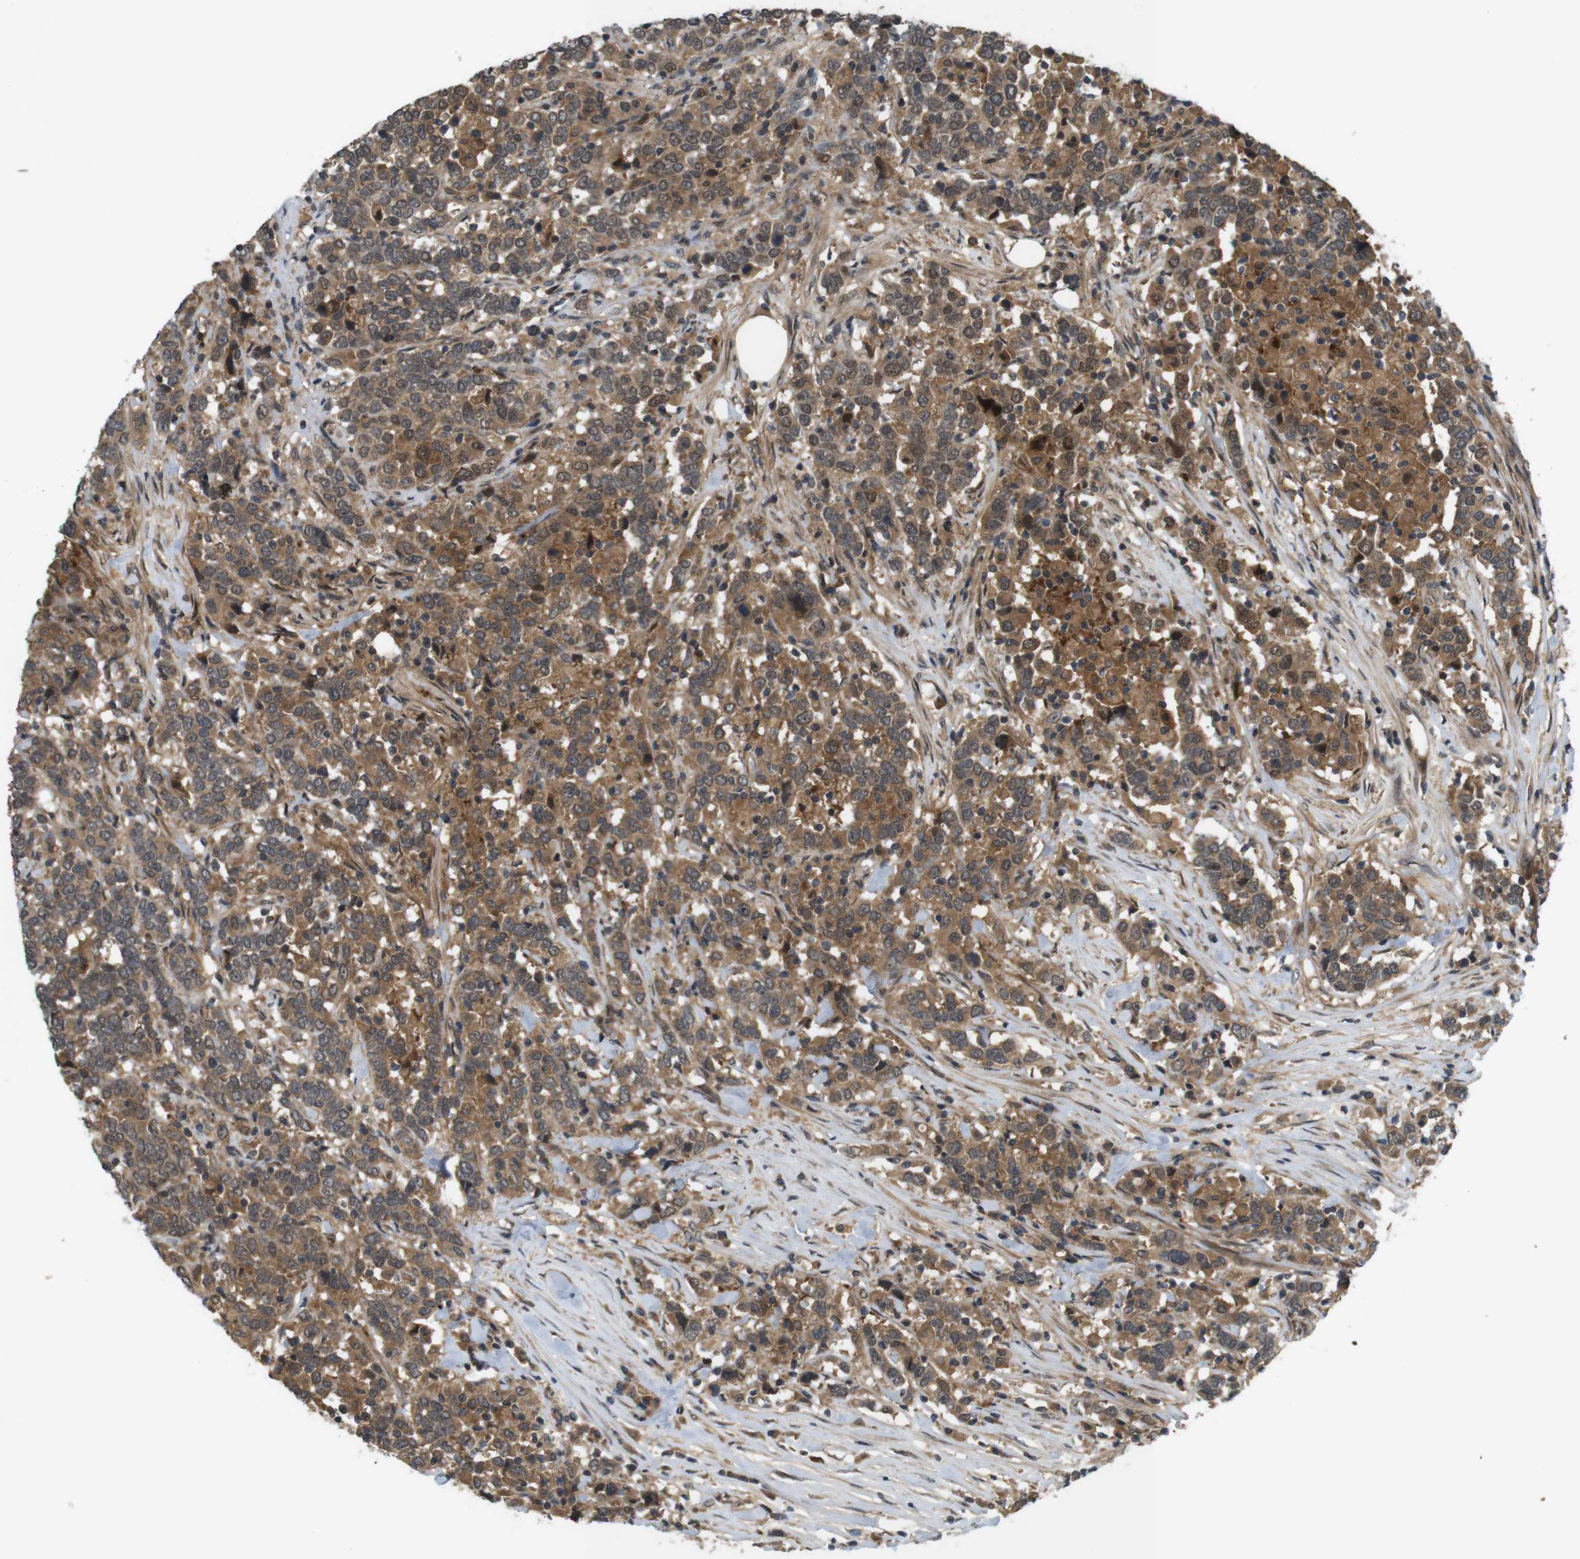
{"staining": {"intensity": "moderate", "quantity": ">75%", "location": "cytoplasmic/membranous"}, "tissue": "urothelial cancer", "cell_type": "Tumor cells", "image_type": "cancer", "snomed": [{"axis": "morphology", "description": "Urothelial carcinoma, High grade"}, {"axis": "topography", "description": "Urinary bladder"}], "caption": "Brown immunohistochemical staining in human urothelial cancer demonstrates moderate cytoplasmic/membranous positivity in approximately >75% of tumor cells.", "gene": "NFKBIE", "patient": {"sex": "male", "age": 61}}